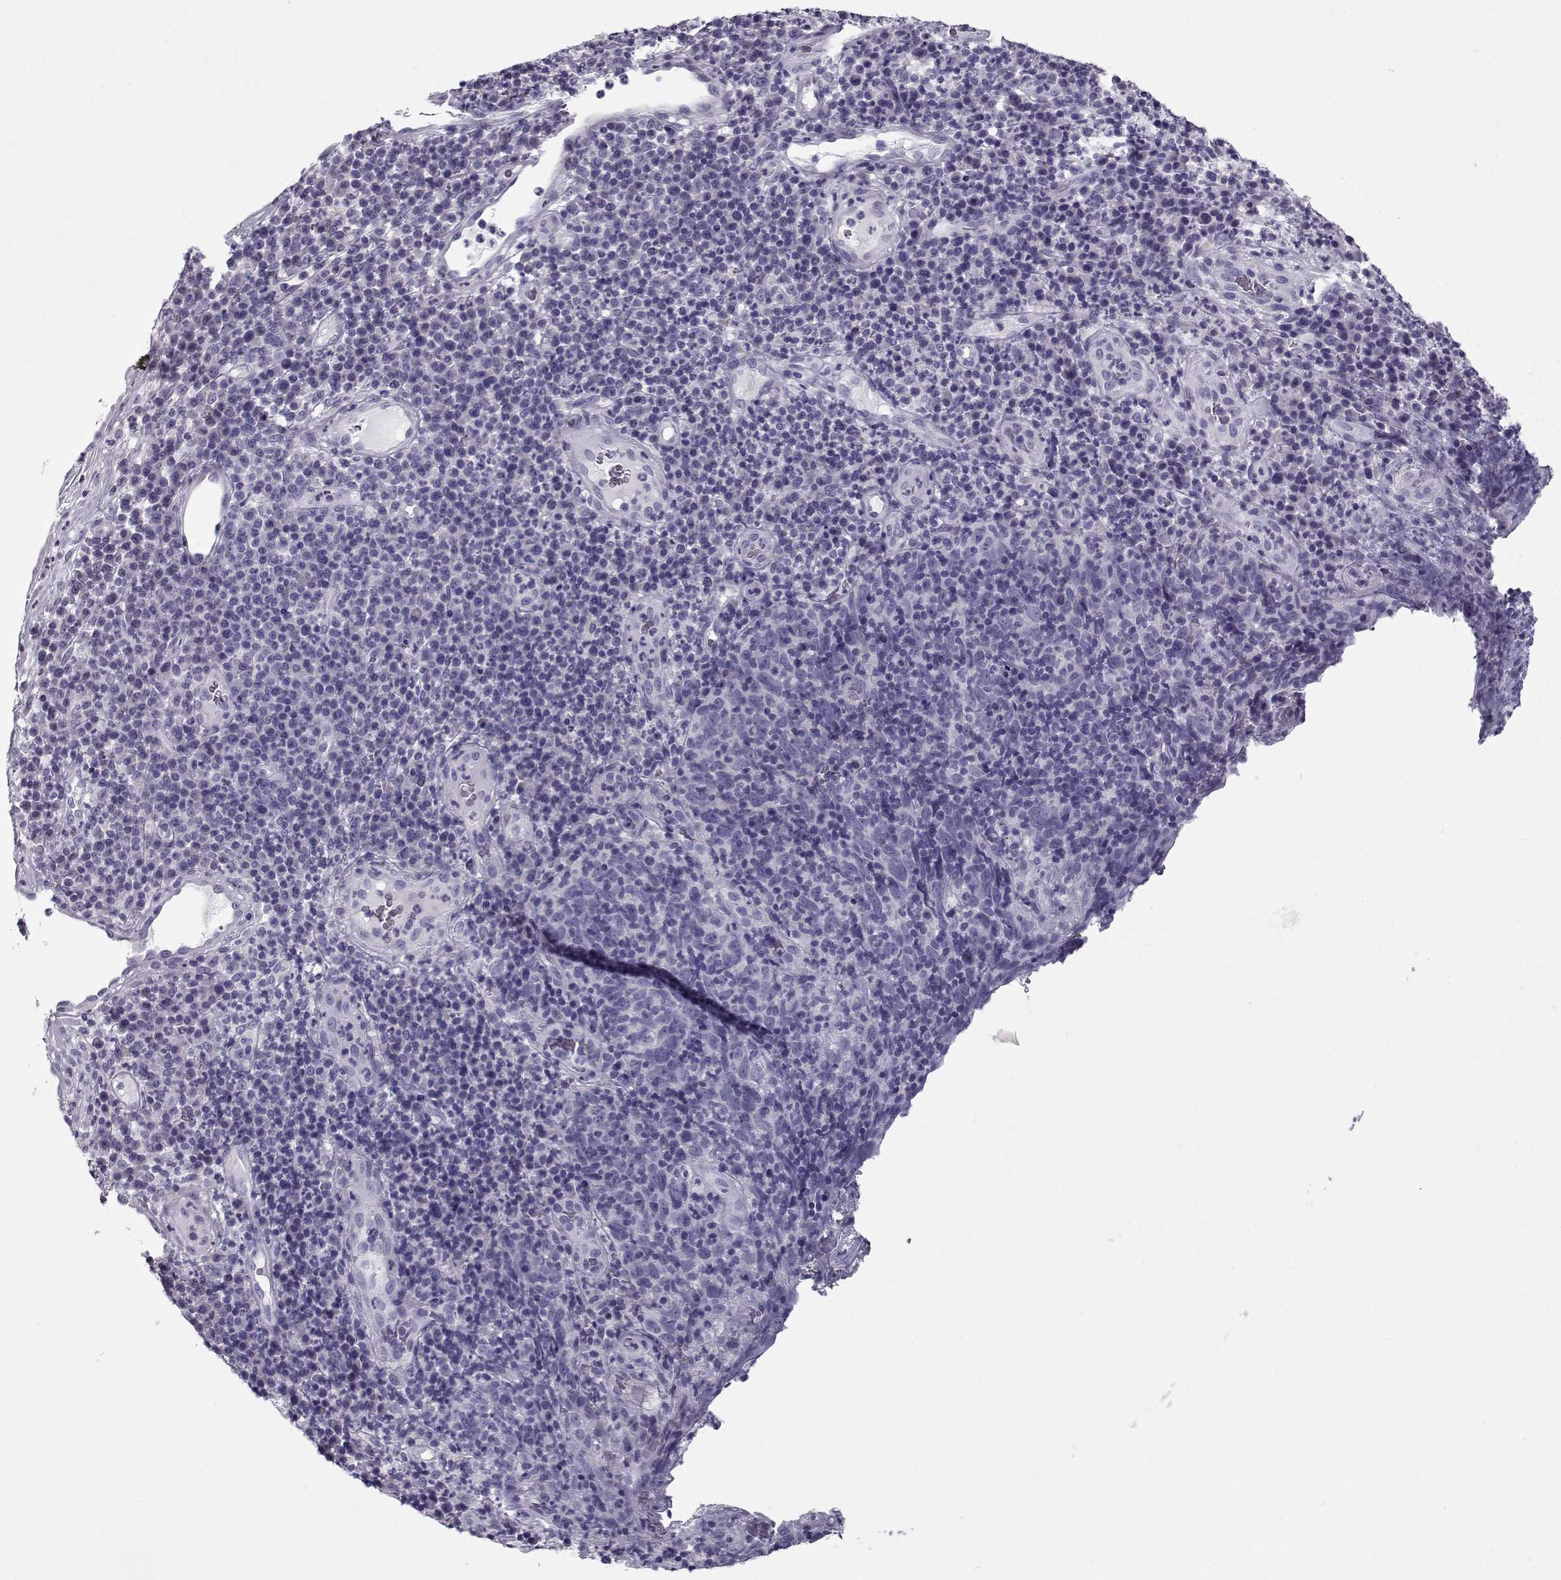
{"staining": {"intensity": "negative", "quantity": "none", "location": "none"}, "tissue": "skin cancer", "cell_type": "Tumor cells", "image_type": "cancer", "snomed": [{"axis": "morphology", "description": "Squamous cell carcinoma, NOS"}, {"axis": "topography", "description": "Skin"}, {"axis": "topography", "description": "Anal"}], "caption": "This photomicrograph is of squamous cell carcinoma (skin) stained with IHC to label a protein in brown with the nuclei are counter-stained blue. There is no positivity in tumor cells. (IHC, brightfield microscopy, high magnification).", "gene": "GAGE2A", "patient": {"sex": "female", "age": 51}}